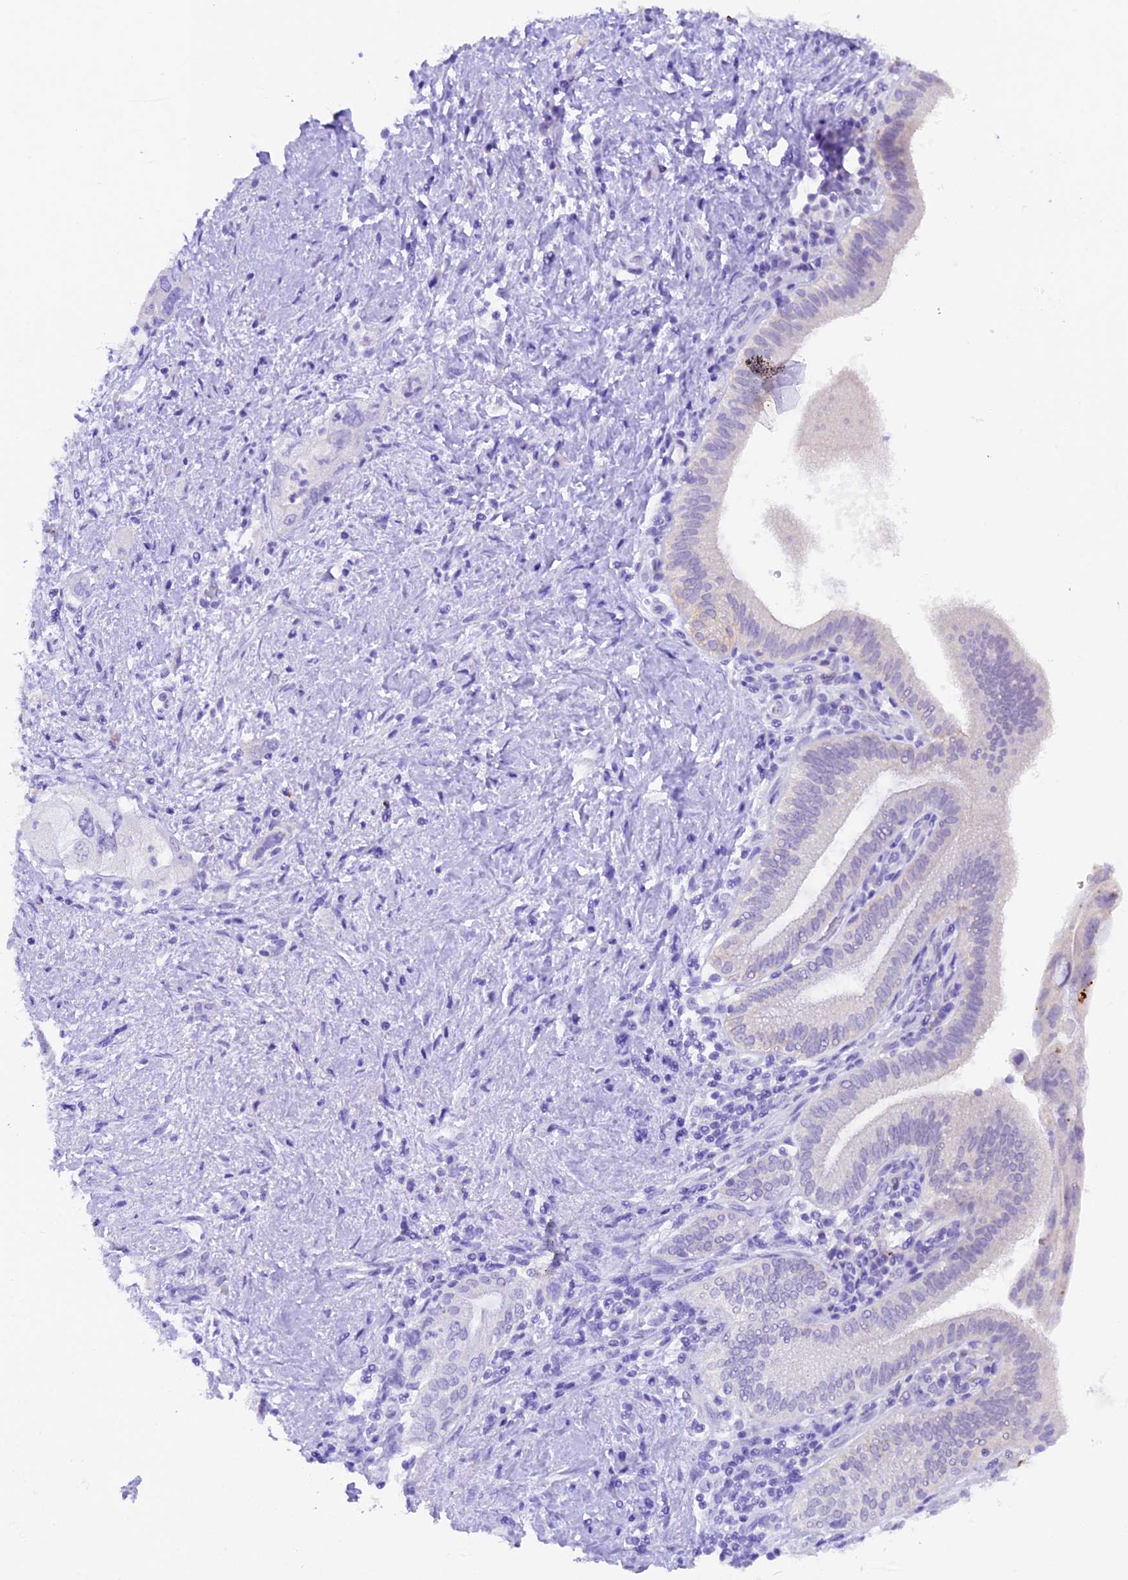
{"staining": {"intensity": "negative", "quantity": "none", "location": "none"}, "tissue": "pancreatic cancer", "cell_type": "Tumor cells", "image_type": "cancer", "snomed": [{"axis": "morphology", "description": "Adenocarcinoma, NOS"}, {"axis": "topography", "description": "Pancreas"}], "caption": "A high-resolution histopathology image shows IHC staining of pancreatic cancer, which reveals no significant positivity in tumor cells.", "gene": "NCK2", "patient": {"sex": "female", "age": 73}}